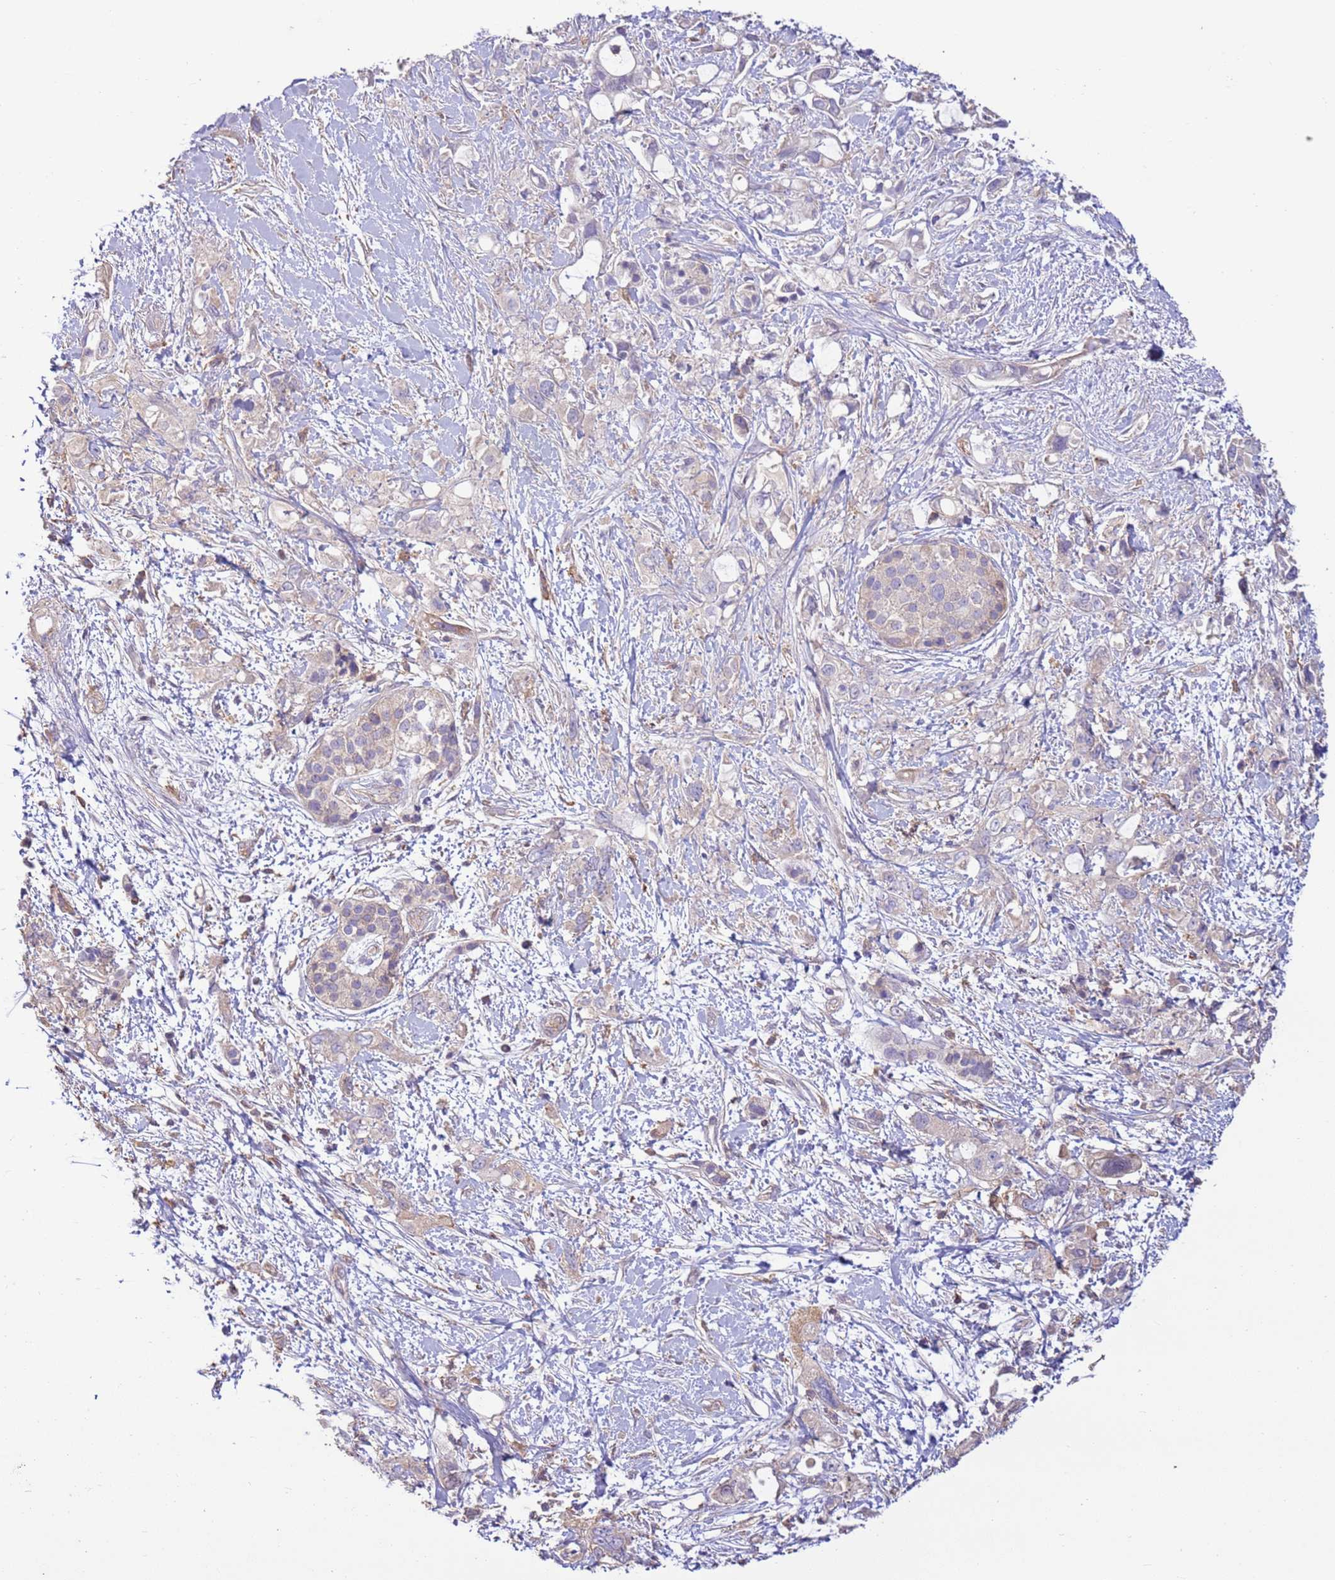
{"staining": {"intensity": "negative", "quantity": "none", "location": "none"}, "tissue": "pancreatic cancer", "cell_type": "Tumor cells", "image_type": "cancer", "snomed": [{"axis": "morphology", "description": "Adenocarcinoma, NOS"}, {"axis": "topography", "description": "Pancreas"}], "caption": "DAB (3,3'-diaminobenzidine) immunohistochemical staining of pancreatic cancer shows no significant staining in tumor cells. (DAB immunohistochemistry, high magnification).", "gene": "EVA1B", "patient": {"sex": "female", "age": 56}}